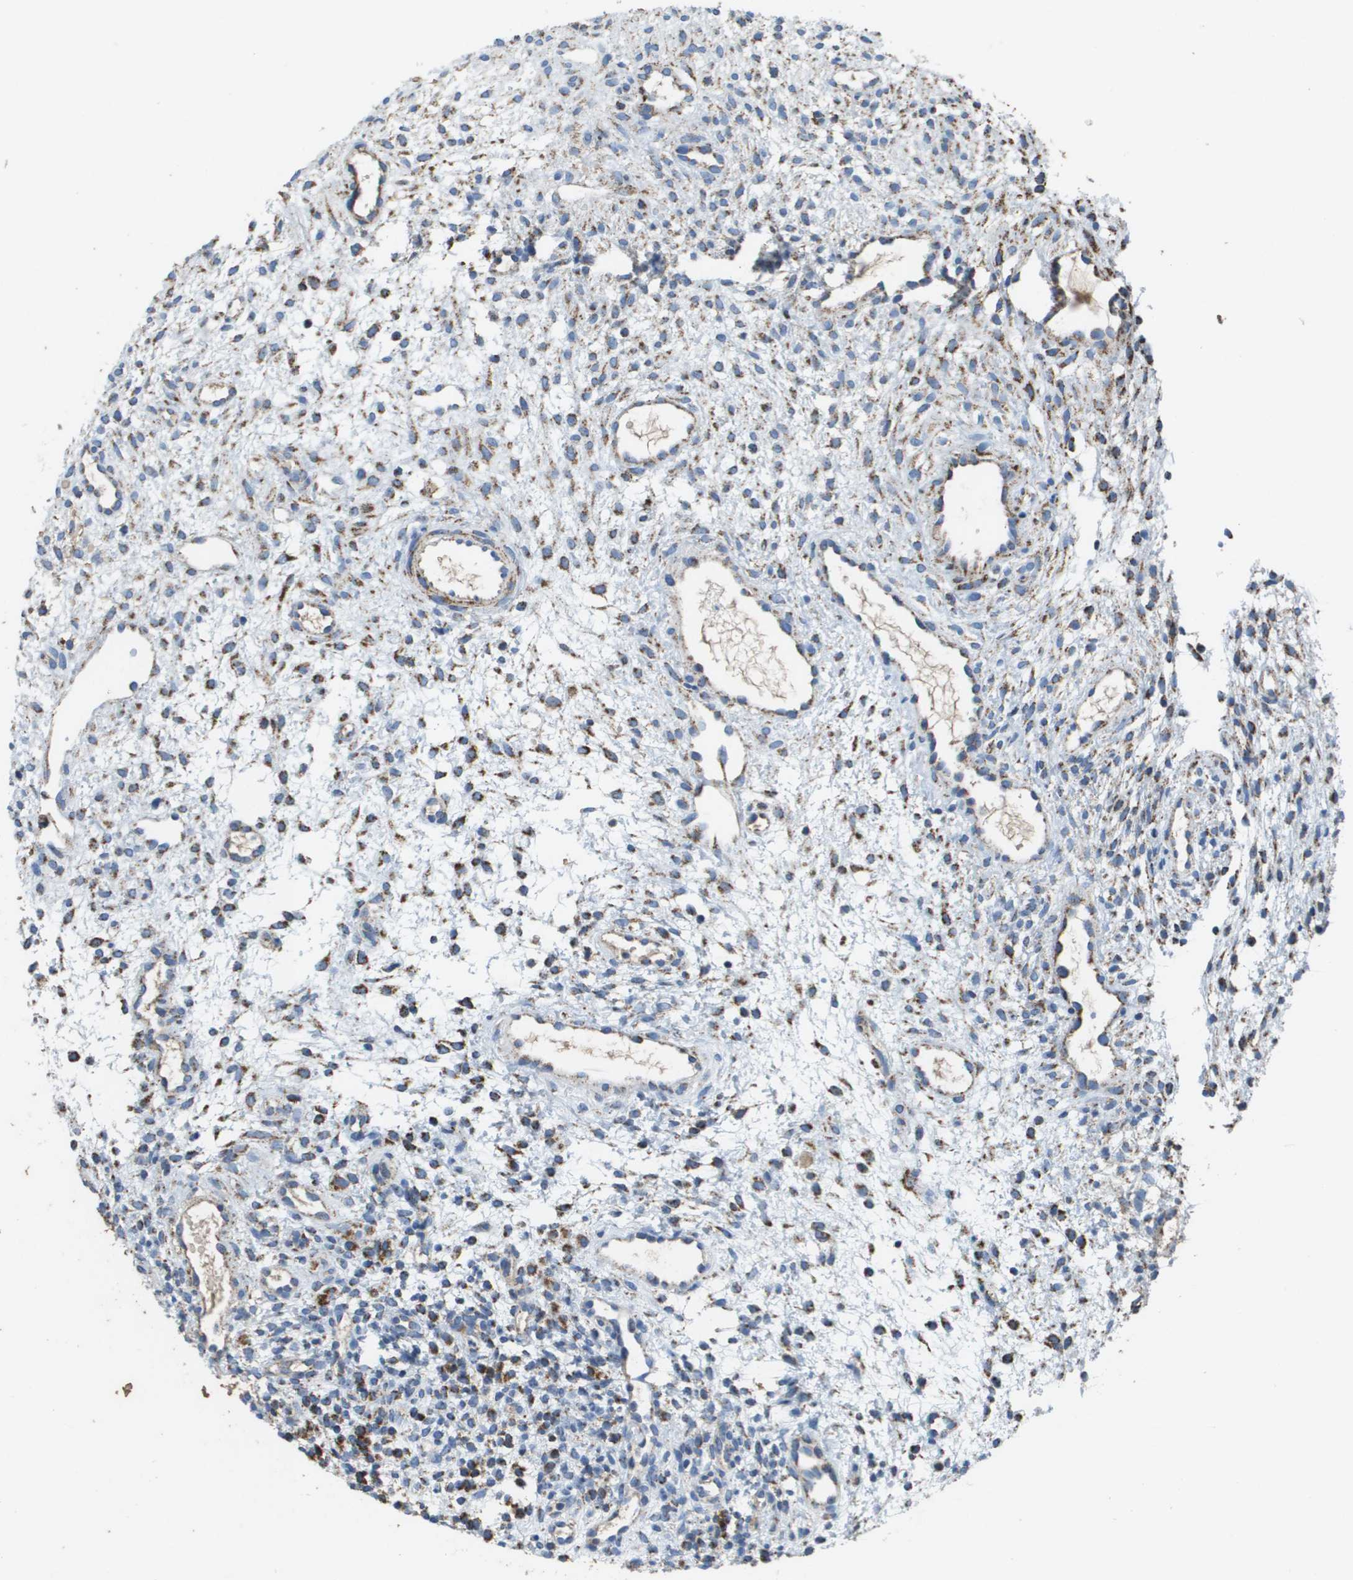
{"staining": {"intensity": "strong", "quantity": "<25%", "location": "cytoplasmic/membranous"}, "tissue": "ovary", "cell_type": "Ovarian stroma cells", "image_type": "normal", "snomed": [{"axis": "morphology", "description": "Normal tissue, NOS"}, {"axis": "morphology", "description": "Cyst, NOS"}, {"axis": "topography", "description": "Ovary"}], "caption": "DAB (3,3'-diaminobenzidine) immunohistochemical staining of unremarkable ovary displays strong cytoplasmic/membranous protein expression in about <25% of ovarian stroma cells.", "gene": "ATP5F1B", "patient": {"sex": "female", "age": 18}}